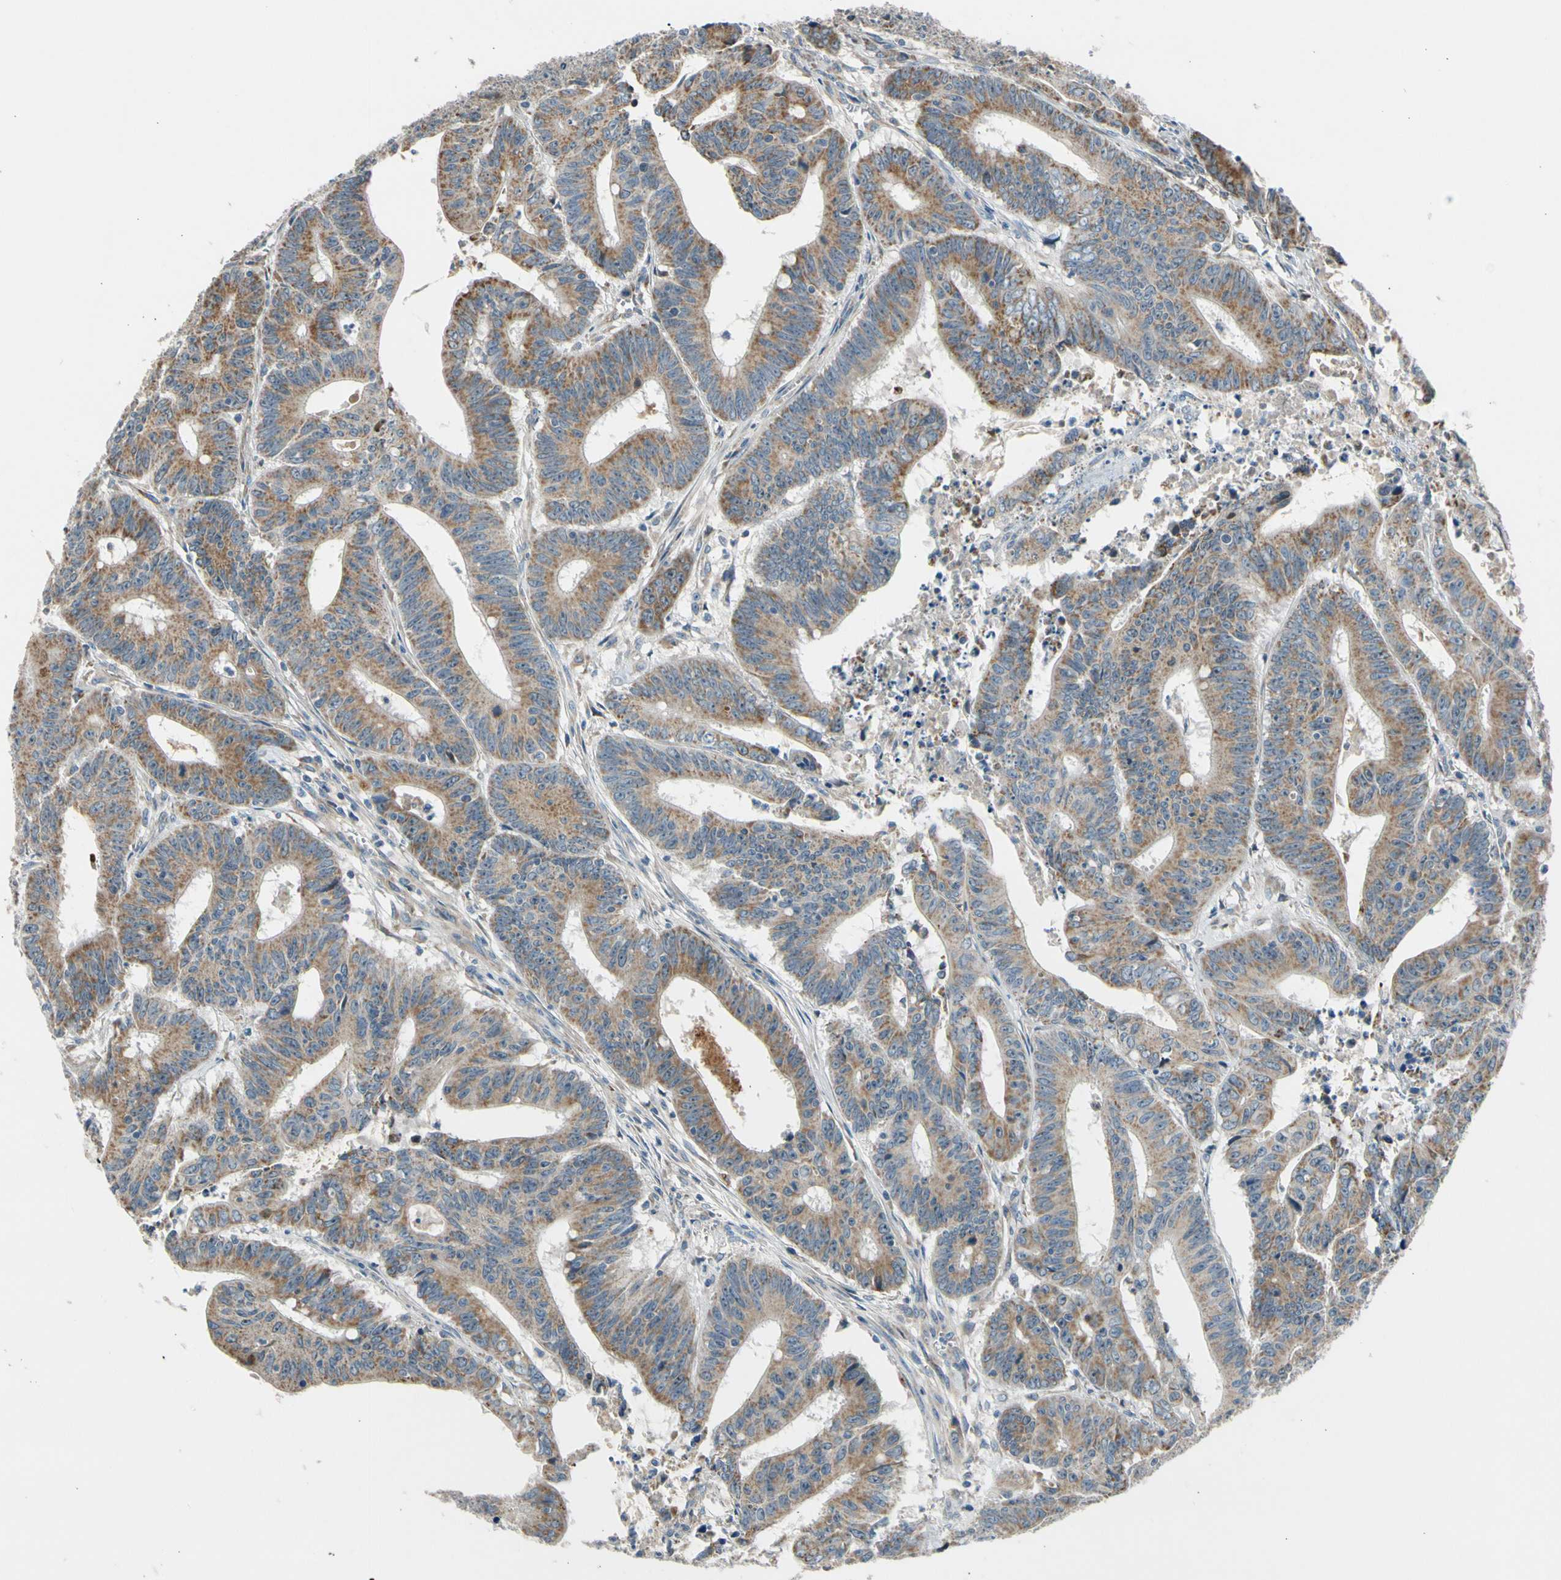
{"staining": {"intensity": "moderate", "quantity": ">75%", "location": "cytoplasmic/membranous"}, "tissue": "colorectal cancer", "cell_type": "Tumor cells", "image_type": "cancer", "snomed": [{"axis": "morphology", "description": "Adenocarcinoma, NOS"}, {"axis": "topography", "description": "Colon"}], "caption": "Human colorectal cancer stained with a protein marker reveals moderate staining in tumor cells.", "gene": "NPHP3", "patient": {"sex": "male", "age": 45}}